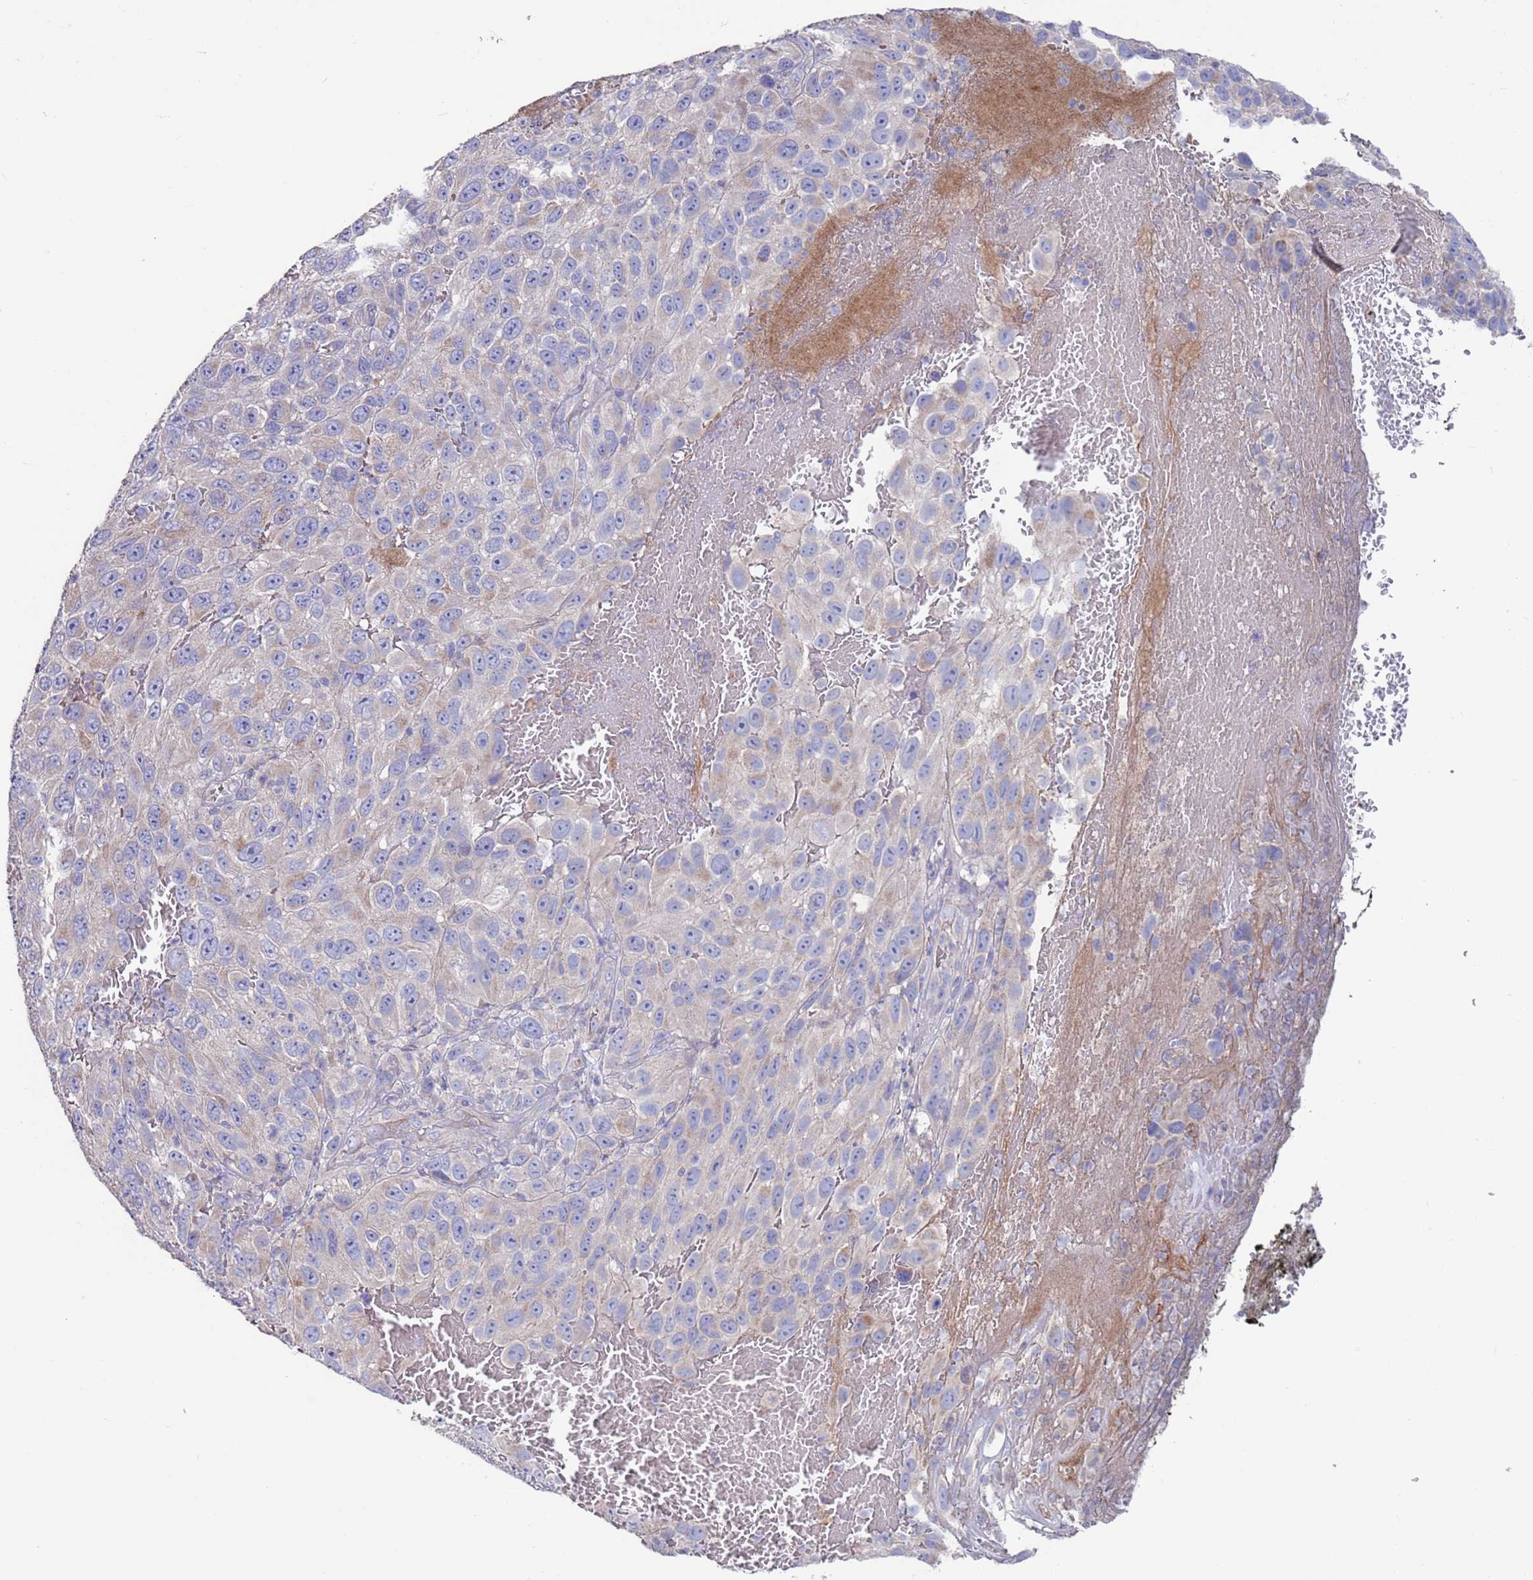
{"staining": {"intensity": "negative", "quantity": "none", "location": "none"}, "tissue": "melanoma", "cell_type": "Tumor cells", "image_type": "cancer", "snomed": [{"axis": "morphology", "description": "Normal tissue, NOS"}, {"axis": "morphology", "description": "Malignant melanoma, NOS"}, {"axis": "topography", "description": "Skin"}], "caption": "Protein analysis of melanoma exhibits no significant staining in tumor cells.", "gene": "KRTCAP3", "patient": {"sex": "female", "age": 96}}